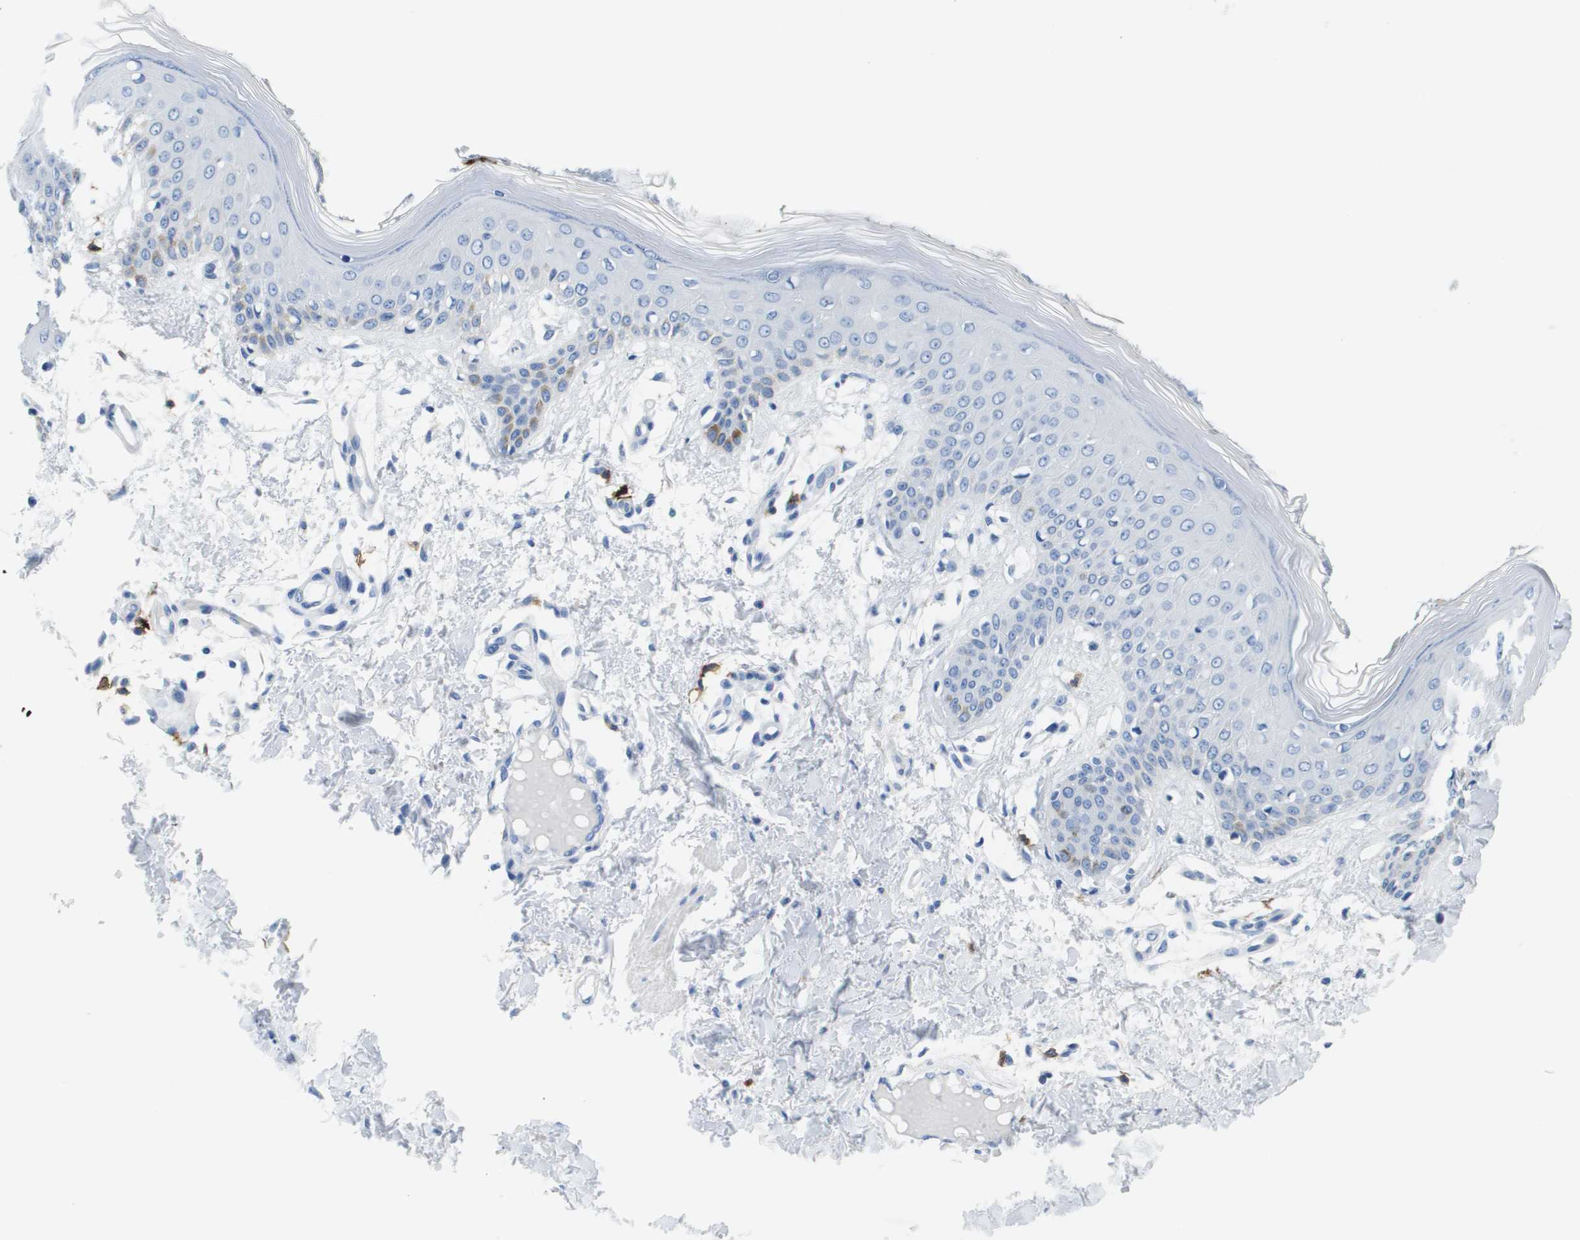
{"staining": {"intensity": "negative", "quantity": "none", "location": "none"}, "tissue": "skin", "cell_type": "Fibroblasts", "image_type": "normal", "snomed": [{"axis": "morphology", "description": "Normal tissue, NOS"}, {"axis": "topography", "description": "Skin"}], "caption": "Skin was stained to show a protein in brown. There is no significant staining in fibroblasts. (Brightfield microscopy of DAB (3,3'-diaminobenzidine) immunohistochemistry at high magnification).", "gene": "MS4A1", "patient": {"sex": "male", "age": 53}}